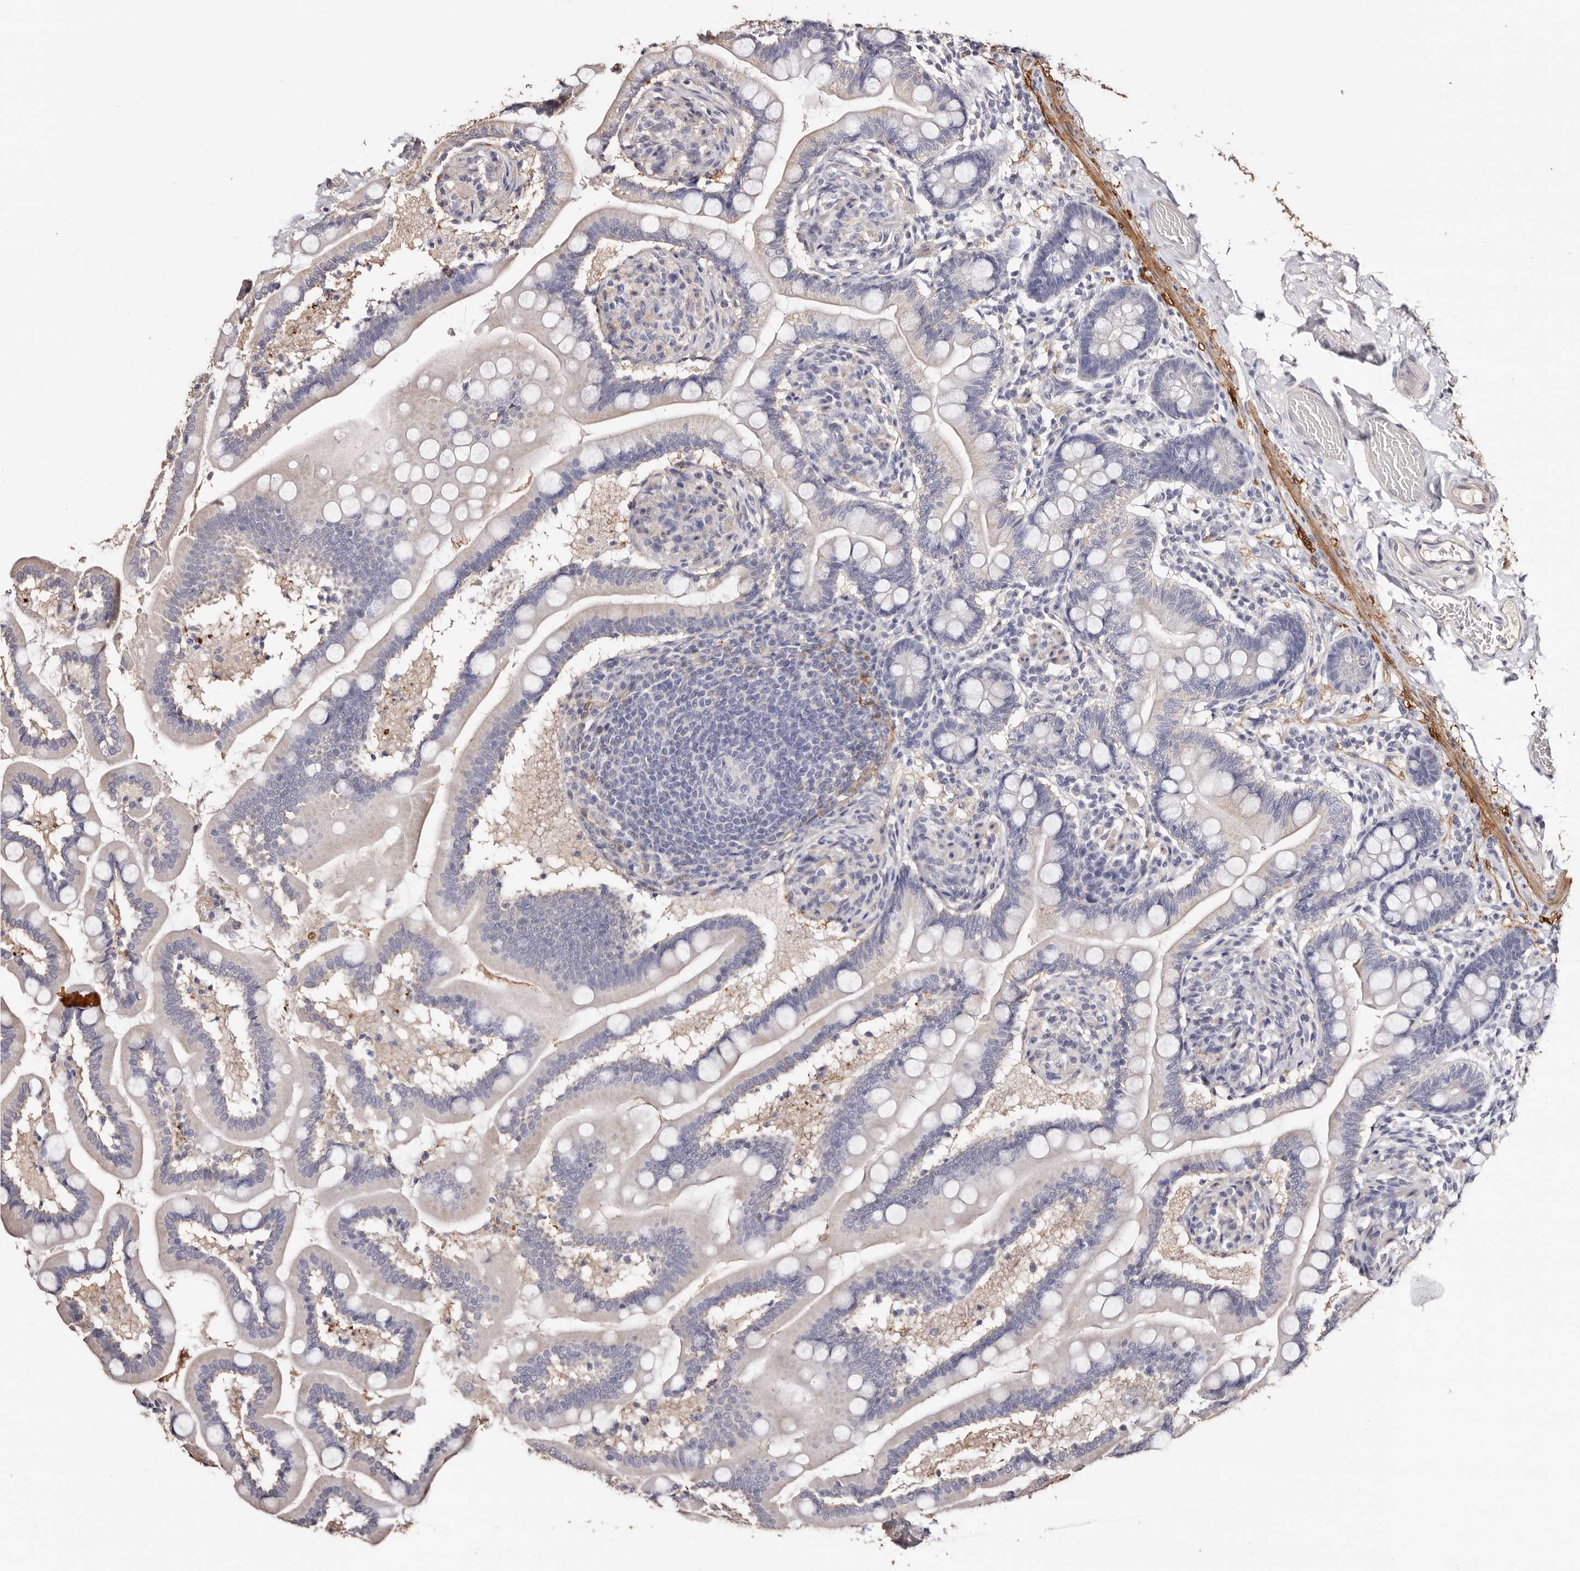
{"staining": {"intensity": "negative", "quantity": "none", "location": "none"}, "tissue": "small intestine", "cell_type": "Glandular cells", "image_type": "normal", "snomed": [{"axis": "morphology", "description": "Normal tissue, NOS"}, {"axis": "topography", "description": "Small intestine"}], "caption": "Immunohistochemistry (IHC) of unremarkable small intestine demonstrates no expression in glandular cells. The staining was performed using DAB (3,3'-diaminobenzidine) to visualize the protein expression in brown, while the nuclei were stained in blue with hematoxylin (Magnification: 20x).", "gene": "TGM2", "patient": {"sex": "female", "age": 64}}